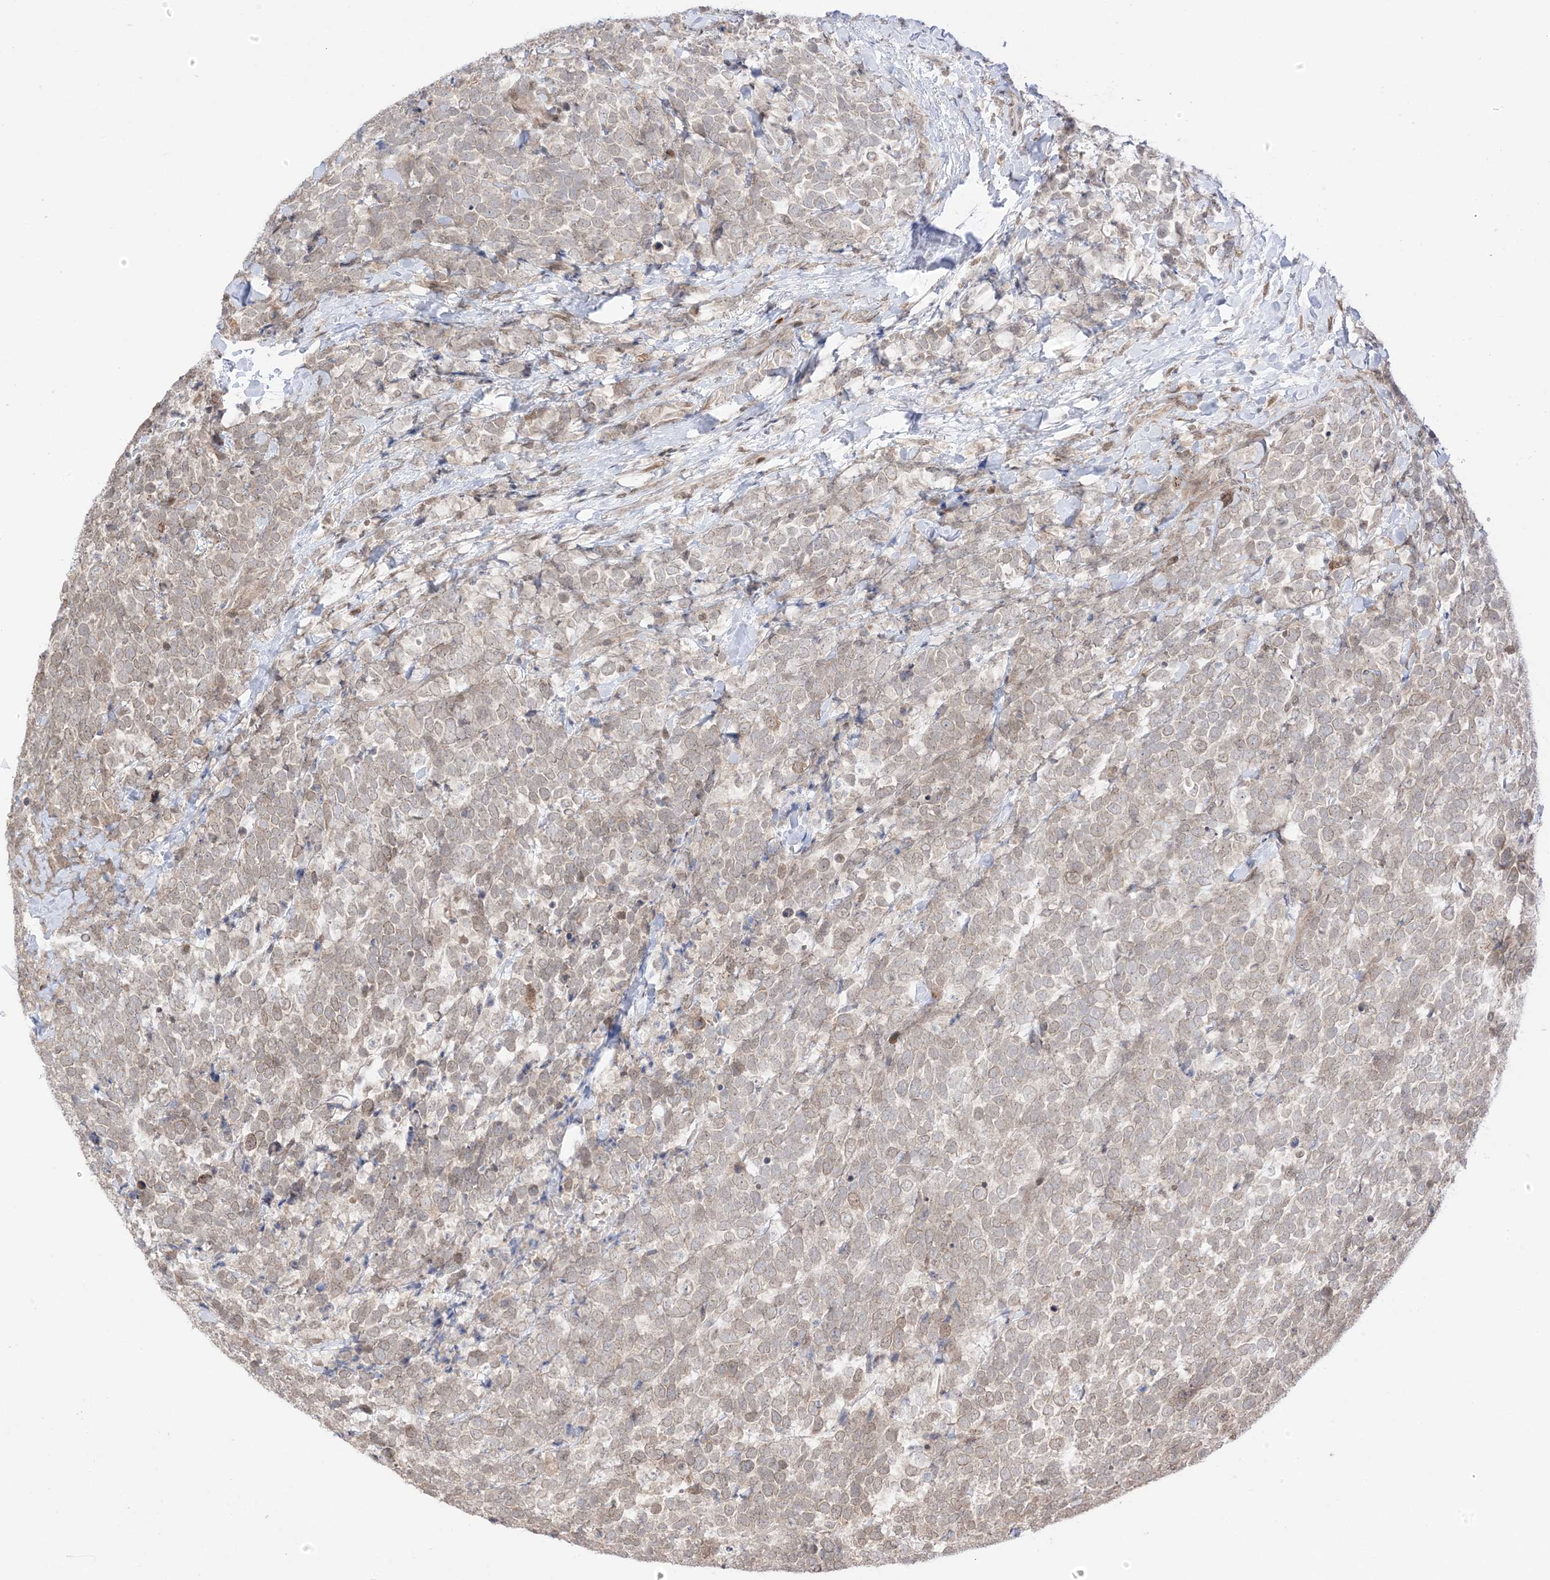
{"staining": {"intensity": "weak", "quantity": ">75%", "location": "cytoplasmic/membranous,nuclear"}, "tissue": "urothelial cancer", "cell_type": "Tumor cells", "image_type": "cancer", "snomed": [{"axis": "morphology", "description": "Urothelial carcinoma, High grade"}, {"axis": "topography", "description": "Urinary bladder"}], "caption": "IHC image of human urothelial carcinoma (high-grade) stained for a protein (brown), which demonstrates low levels of weak cytoplasmic/membranous and nuclear expression in about >75% of tumor cells.", "gene": "UBE2E2", "patient": {"sex": "female", "age": 82}}